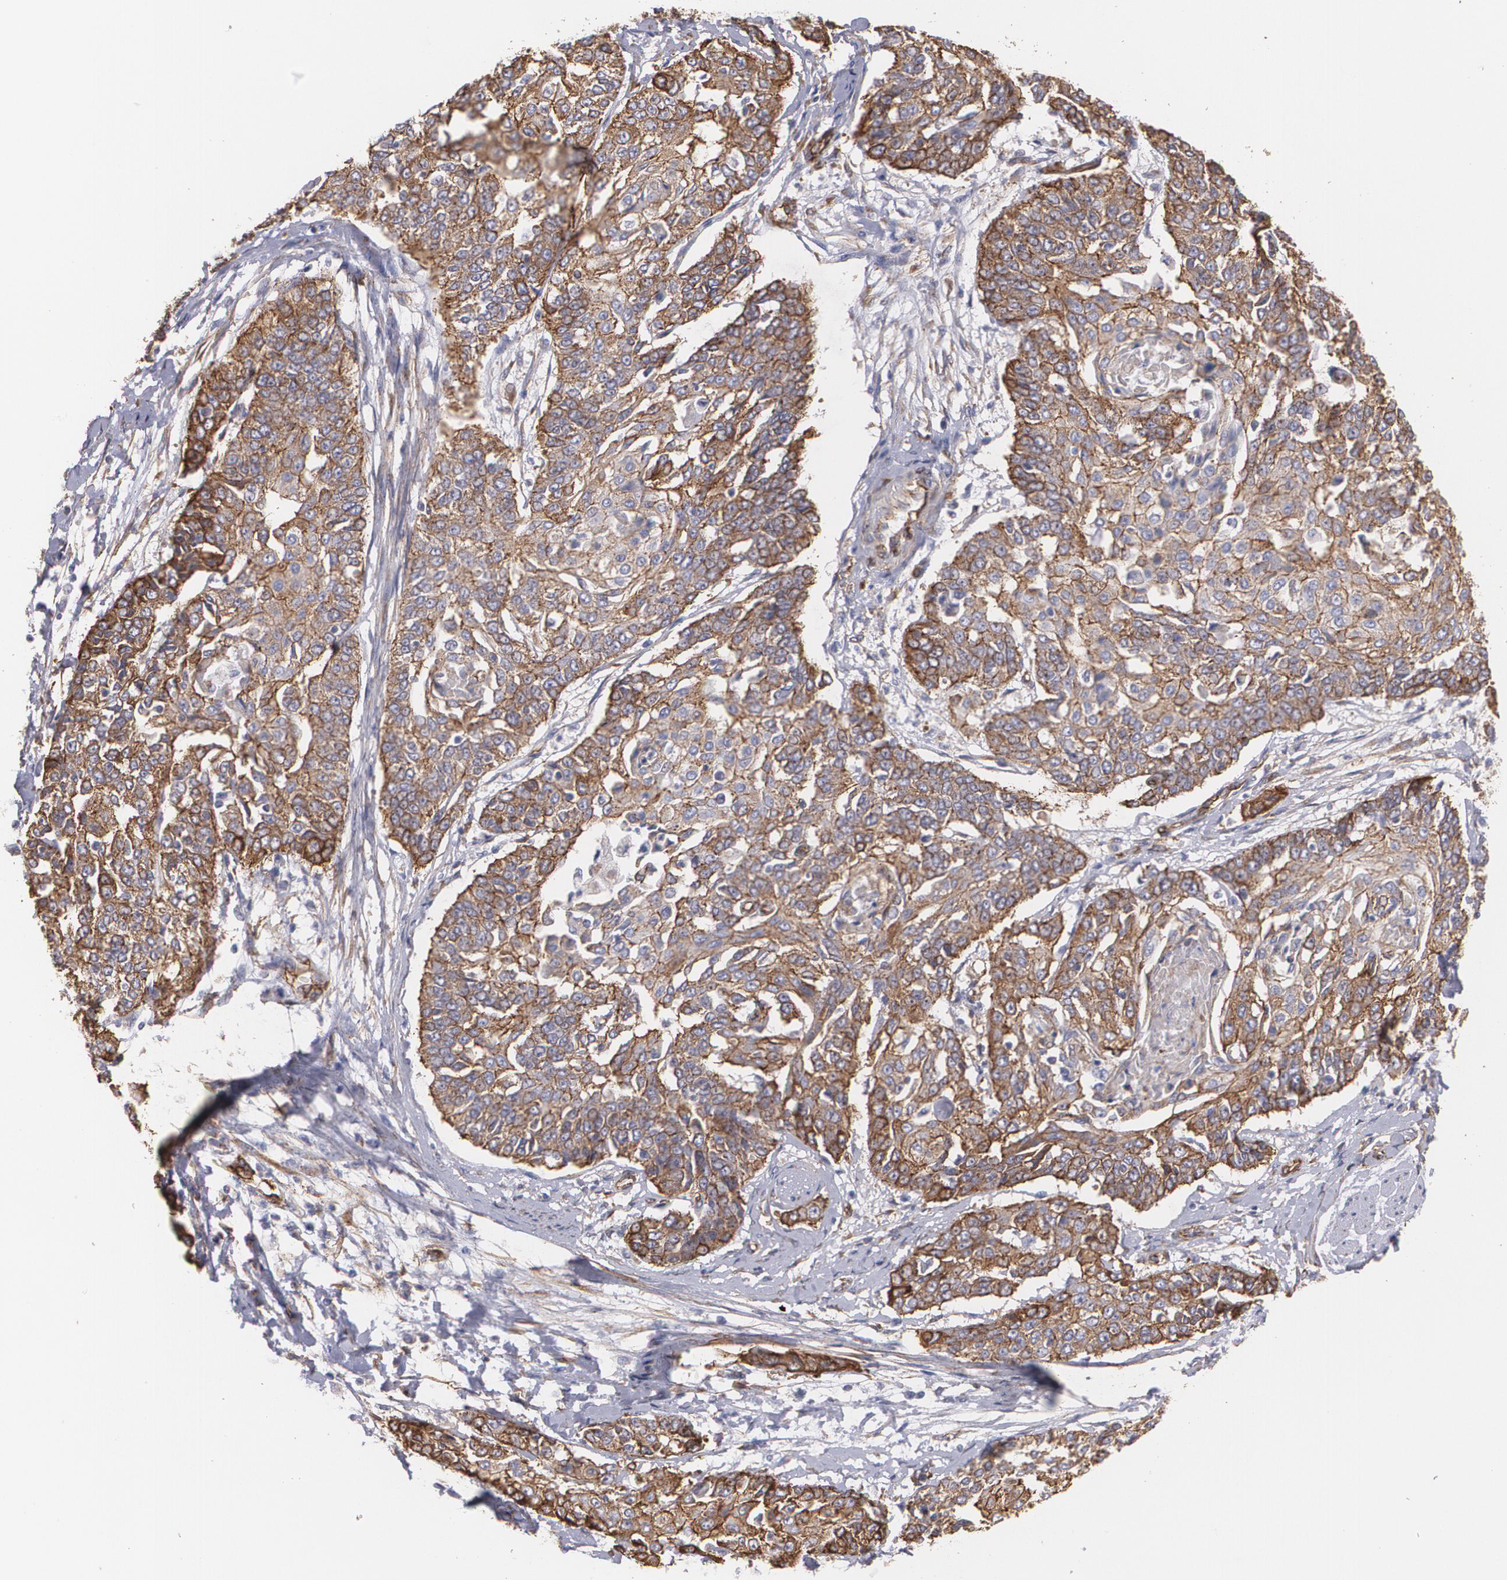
{"staining": {"intensity": "moderate", "quantity": ">75%", "location": "cytoplasmic/membranous"}, "tissue": "cervical cancer", "cell_type": "Tumor cells", "image_type": "cancer", "snomed": [{"axis": "morphology", "description": "Squamous cell carcinoma, NOS"}, {"axis": "topography", "description": "Cervix"}], "caption": "A histopathology image of human squamous cell carcinoma (cervical) stained for a protein reveals moderate cytoplasmic/membranous brown staining in tumor cells.", "gene": "TJP1", "patient": {"sex": "female", "age": 64}}